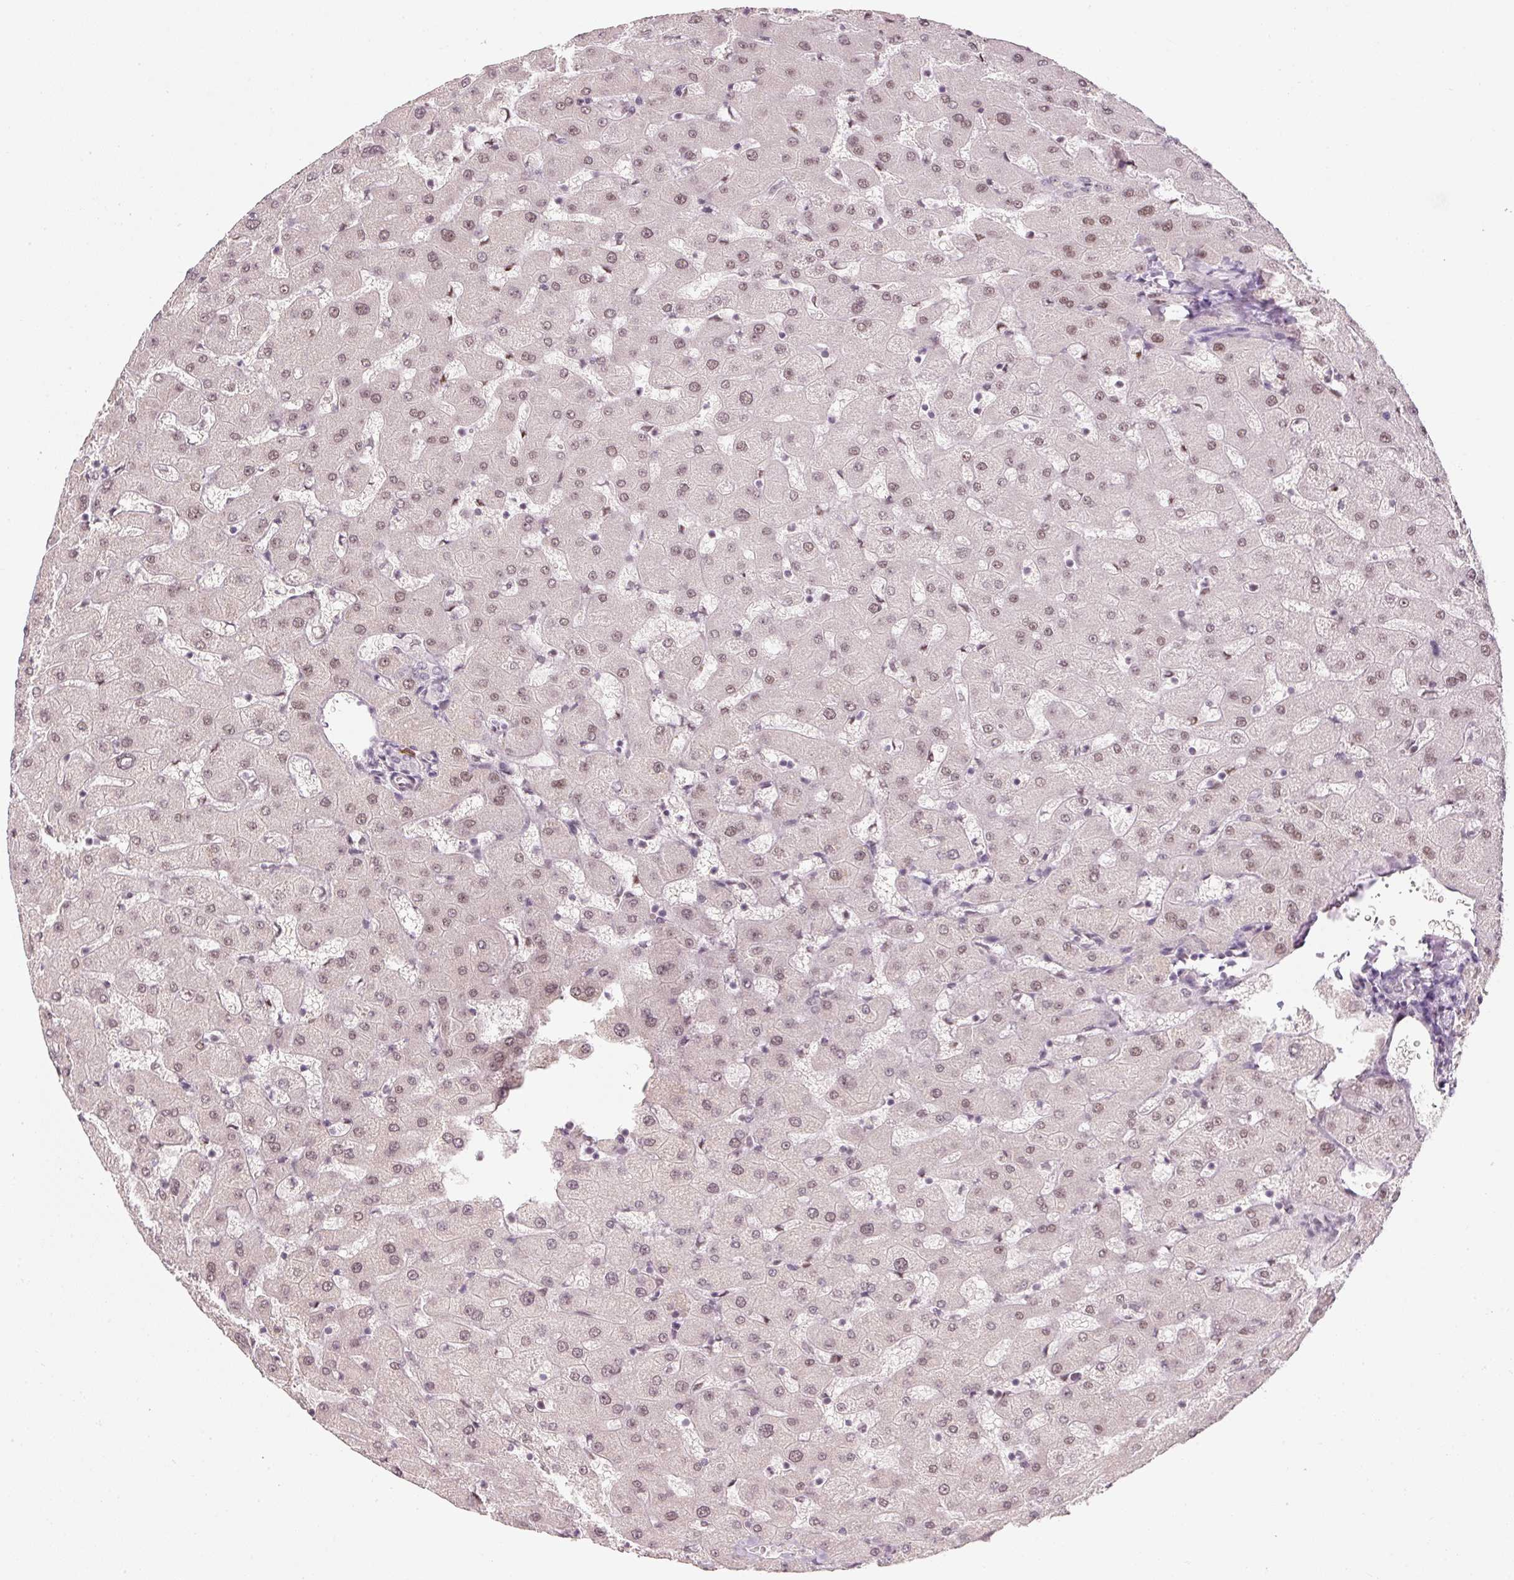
{"staining": {"intensity": "negative", "quantity": "none", "location": "none"}, "tissue": "liver", "cell_type": "Cholangiocytes", "image_type": "normal", "snomed": [{"axis": "morphology", "description": "Normal tissue, NOS"}, {"axis": "topography", "description": "Liver"}], "caption": "An IHC histopathology image of benign liver is shown. There is no staining in cholangiocytes of liver. (Brightfield microscopy of DAB immunohistochemistry (IHC) at high magnification).", "gene": "U2AF2", "patient": {"sex": "female", "age": 63}}